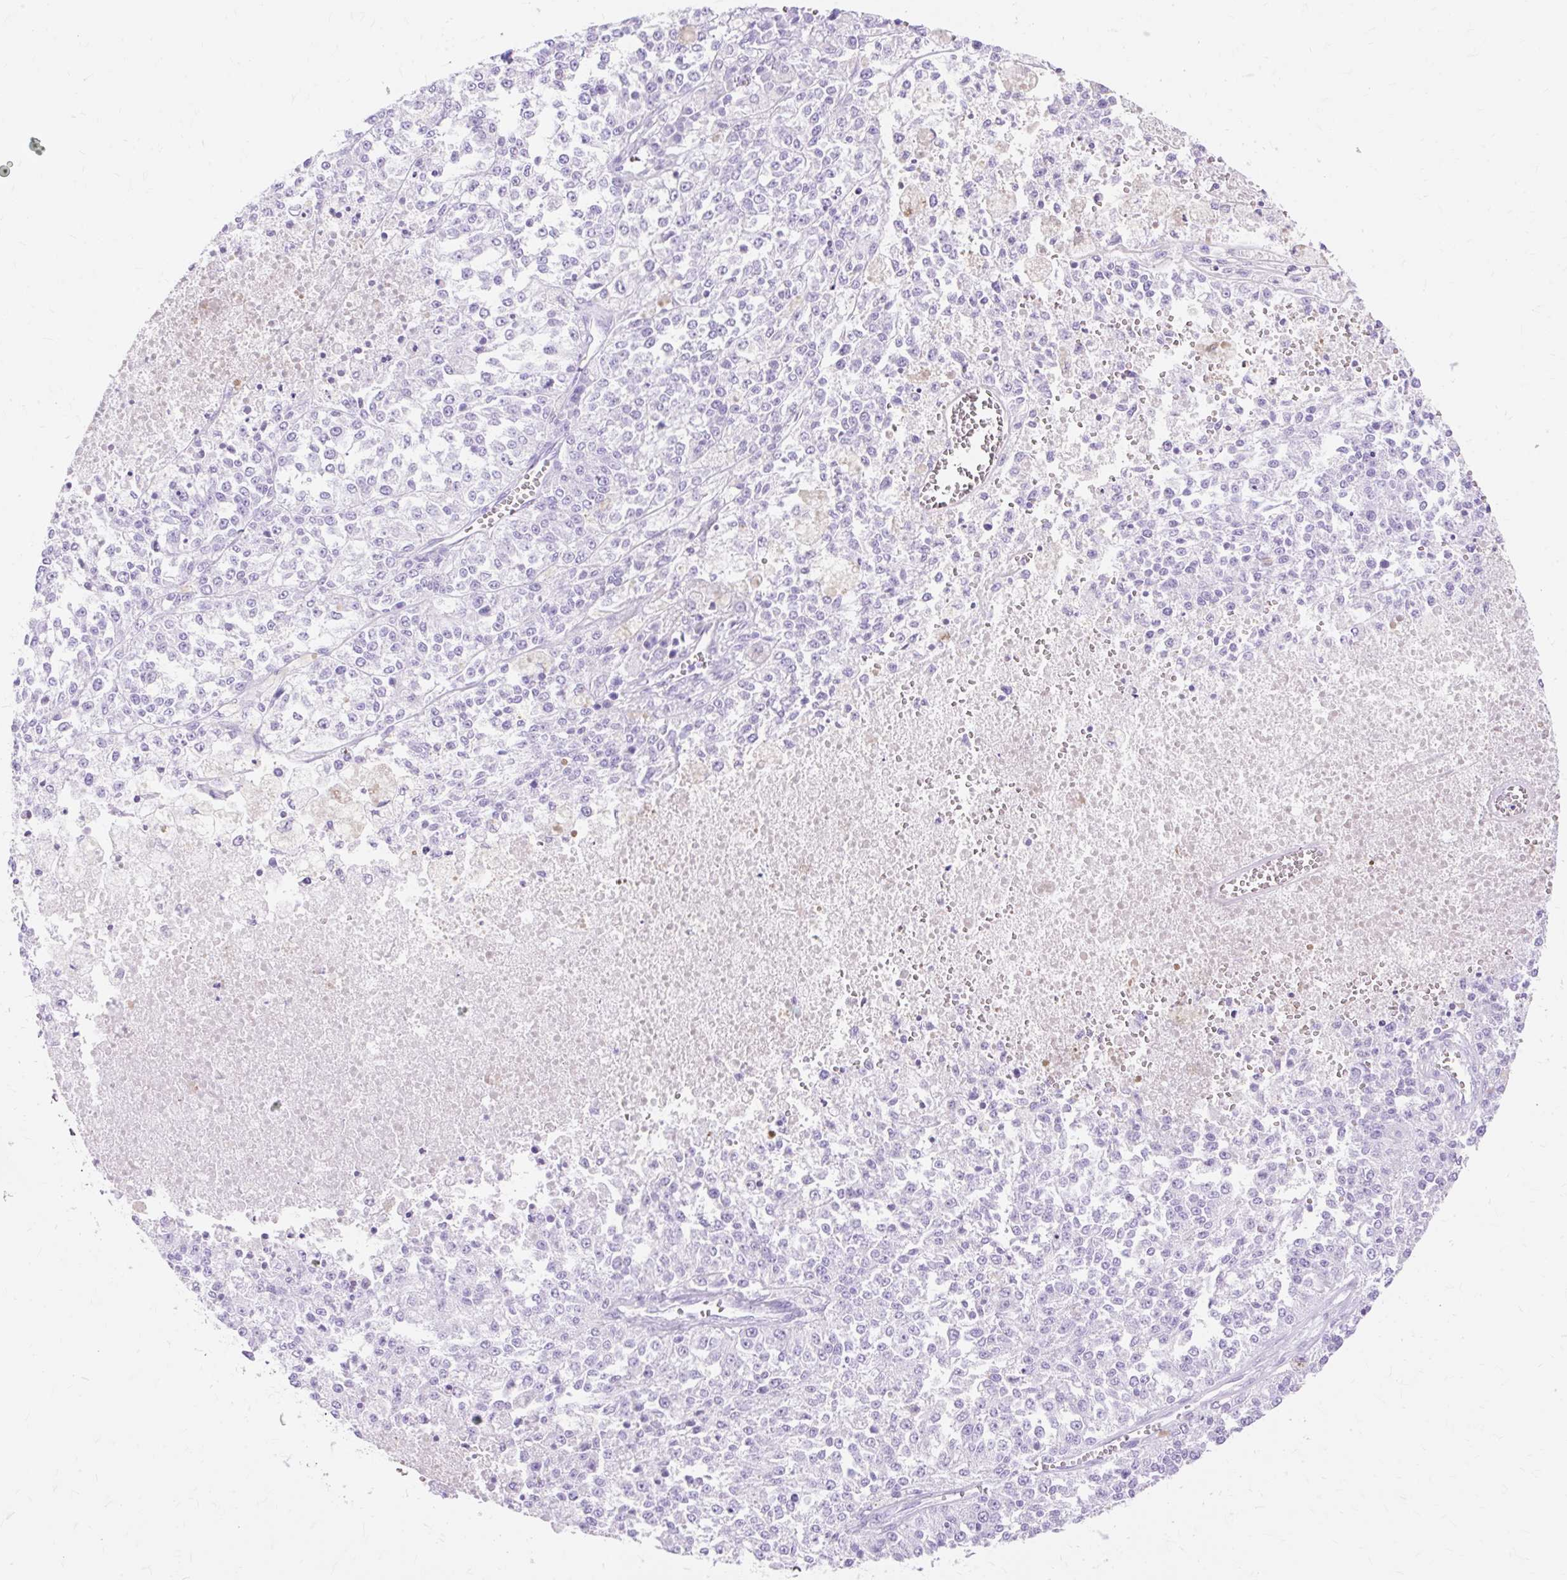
{"staining": {"intensity": "negative", "quantity": "none", "location": "none"}, "tissue": "melanoma", "cell_type": "Tumor cells", "image_type": "cancer", "snomed": [{"axis": "morphology", "description": "Malignant melanoma, NOS"}, {"axis": "topography", "description": "Skin"}], "caption": "Immunohistochemistry (IHC) of human melanoma reveals no staining in tumor cells.", "gene": "MBP", "patient": {"sex": "female", "age": 64}}